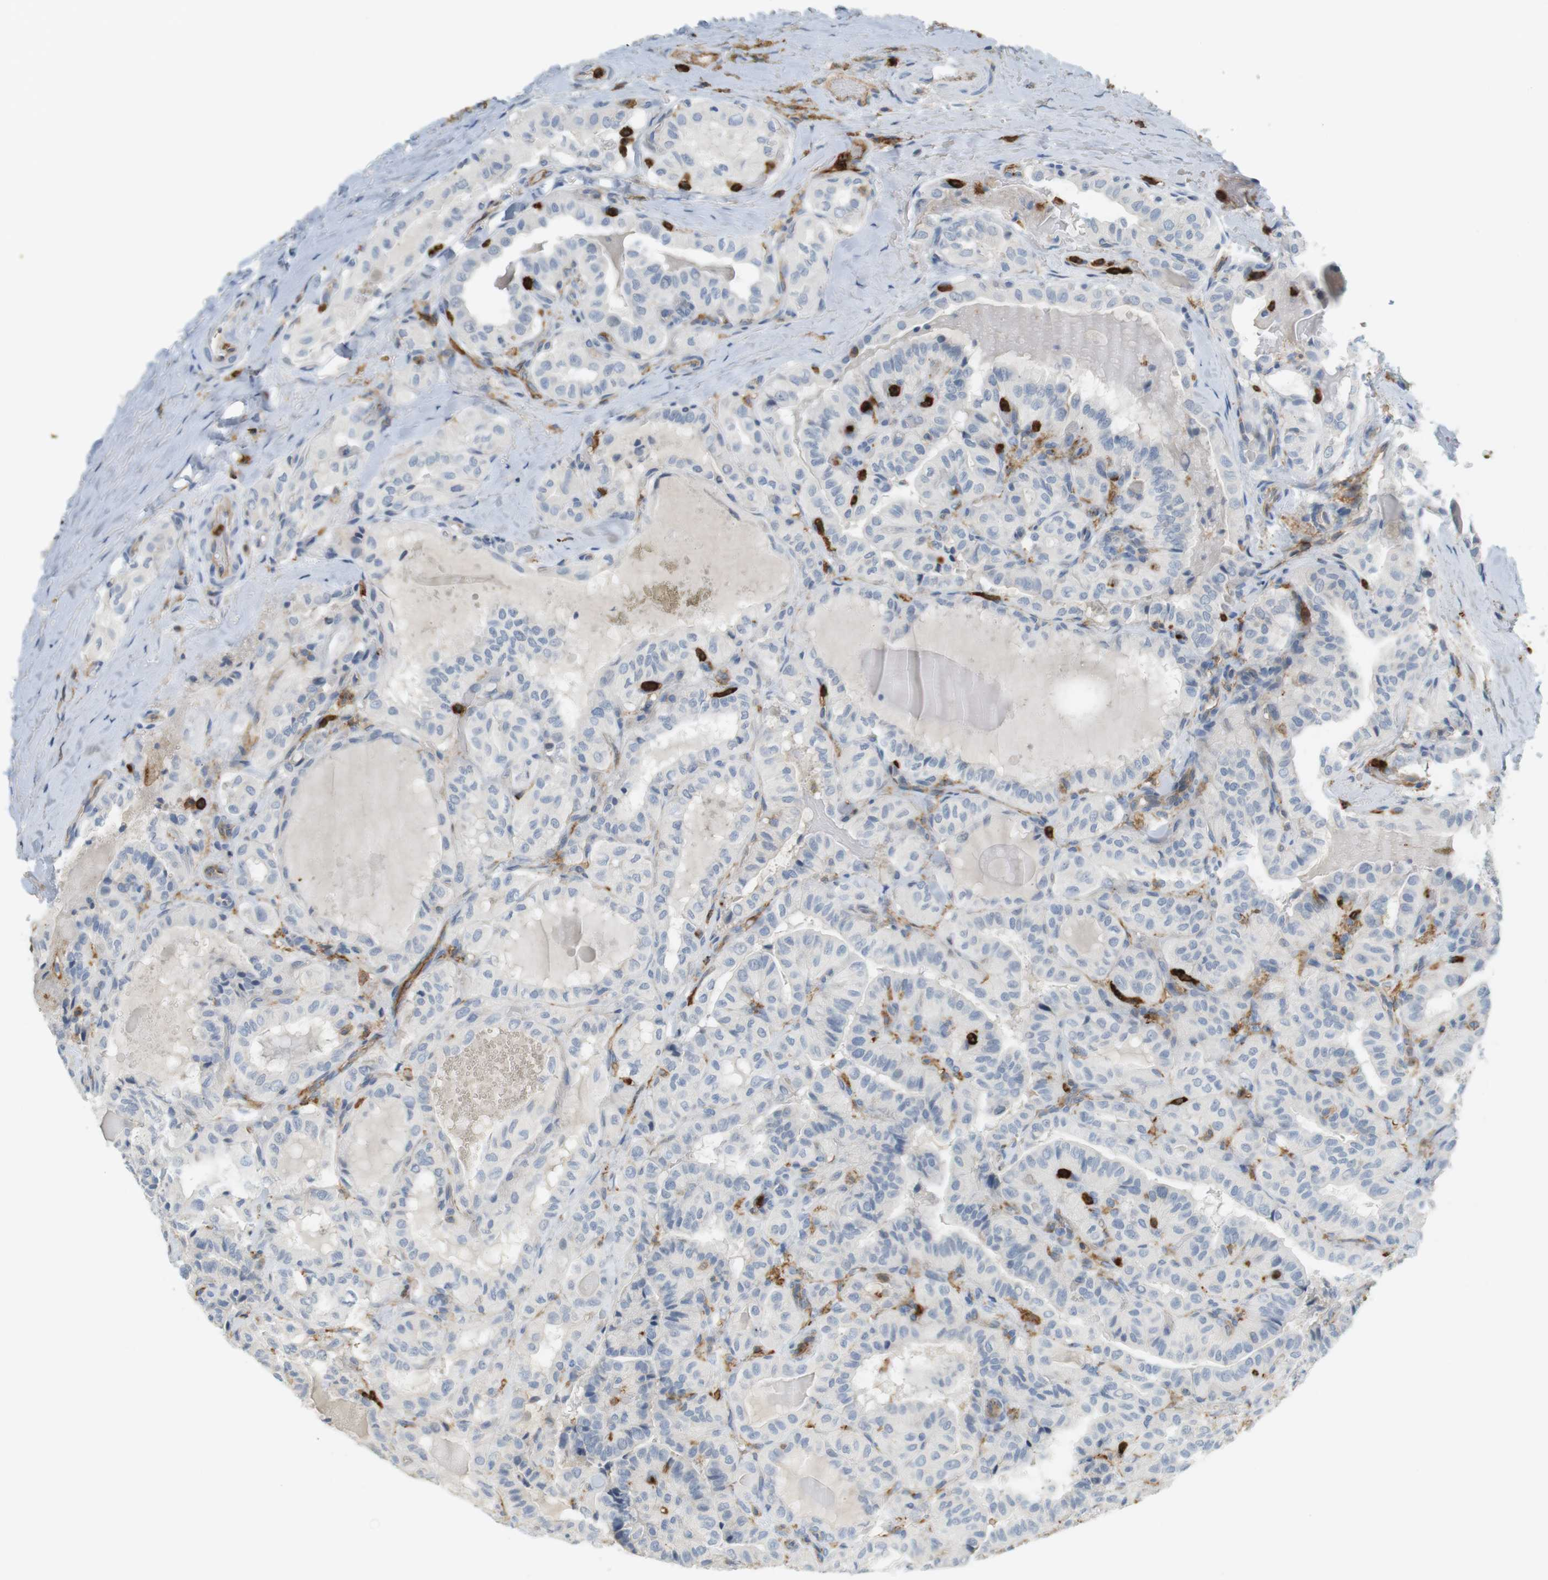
{"staining": {"intensity": "negative", "quantity": "none", "location": "none"}, "tissue": "thyroid cancer", "cell_type": "Tumor cells", "image_type": "cancer", "snomed": [{"axis": "morphology", "description": "Papillary adenocarcinoma, NOS"}, {"axis": "topography", "description": "Thyroid gland"}], "caption": "A photomicrograph of human thyroid papillary adenocarcinoma is negative for staining in tumor cells.", "gene": "SIRPA", "patient": {"sex": "male", "age": 77}}